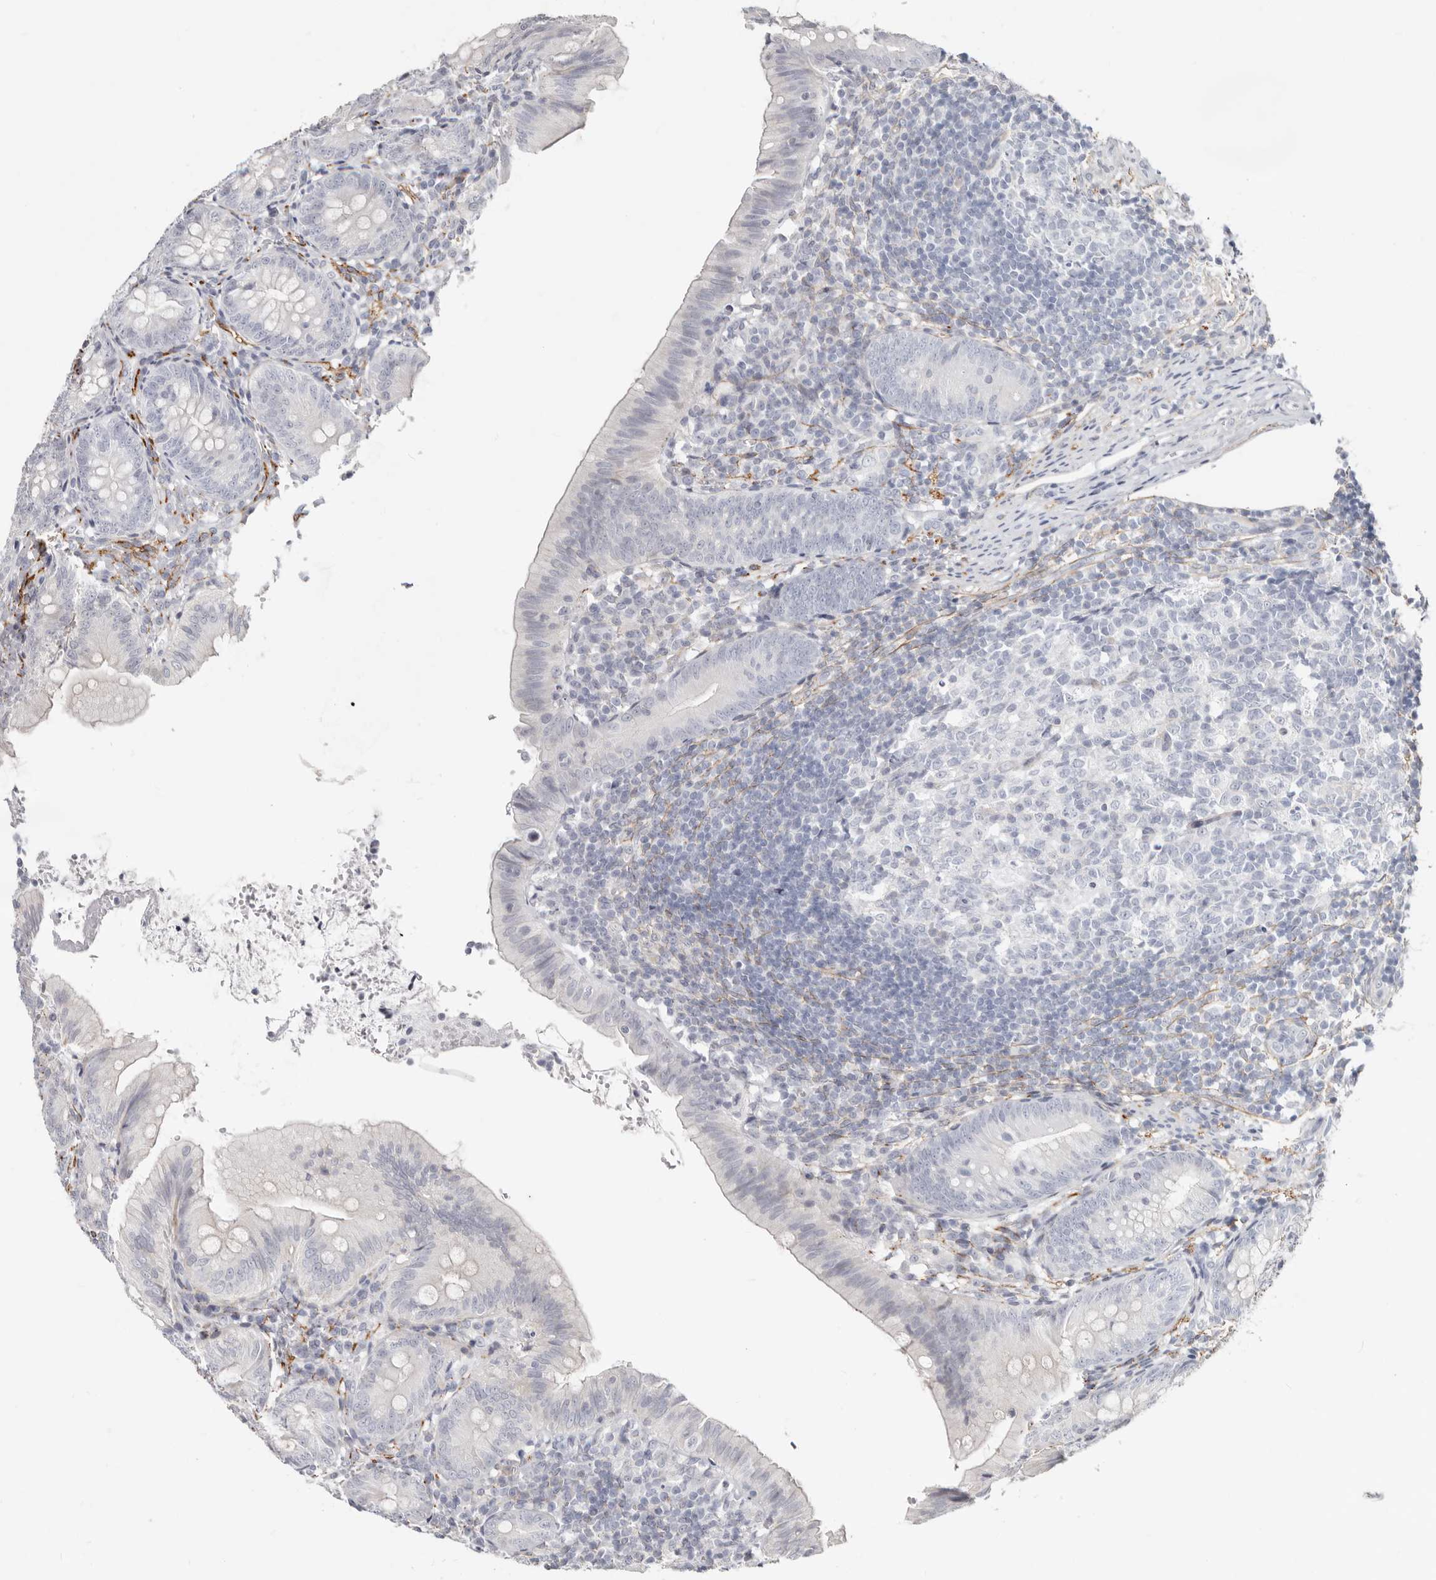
{"staining": {"intensity": "negative", "quantity": "none", "location": "none"}, "tissue": "appendix", "cell_type": "Glandular cells", "image_type": "normal", "snomed": [{"axis": "morphology", "description": "Normal tissue, NOS"}, {"axis": "topography", "description": "Appendix"}], "caption": "DAB (3,3'-diaminobenzidine) immunohistochemical staining of normal human appendix displays no significant expression in glandular cells. Brightfield microscopy of IHC stained with DAB (brown) and hematoxylin (blue), captured at high magnification.", "gene": "SZT2", "patient": {"sex": "male", "age": 1}}